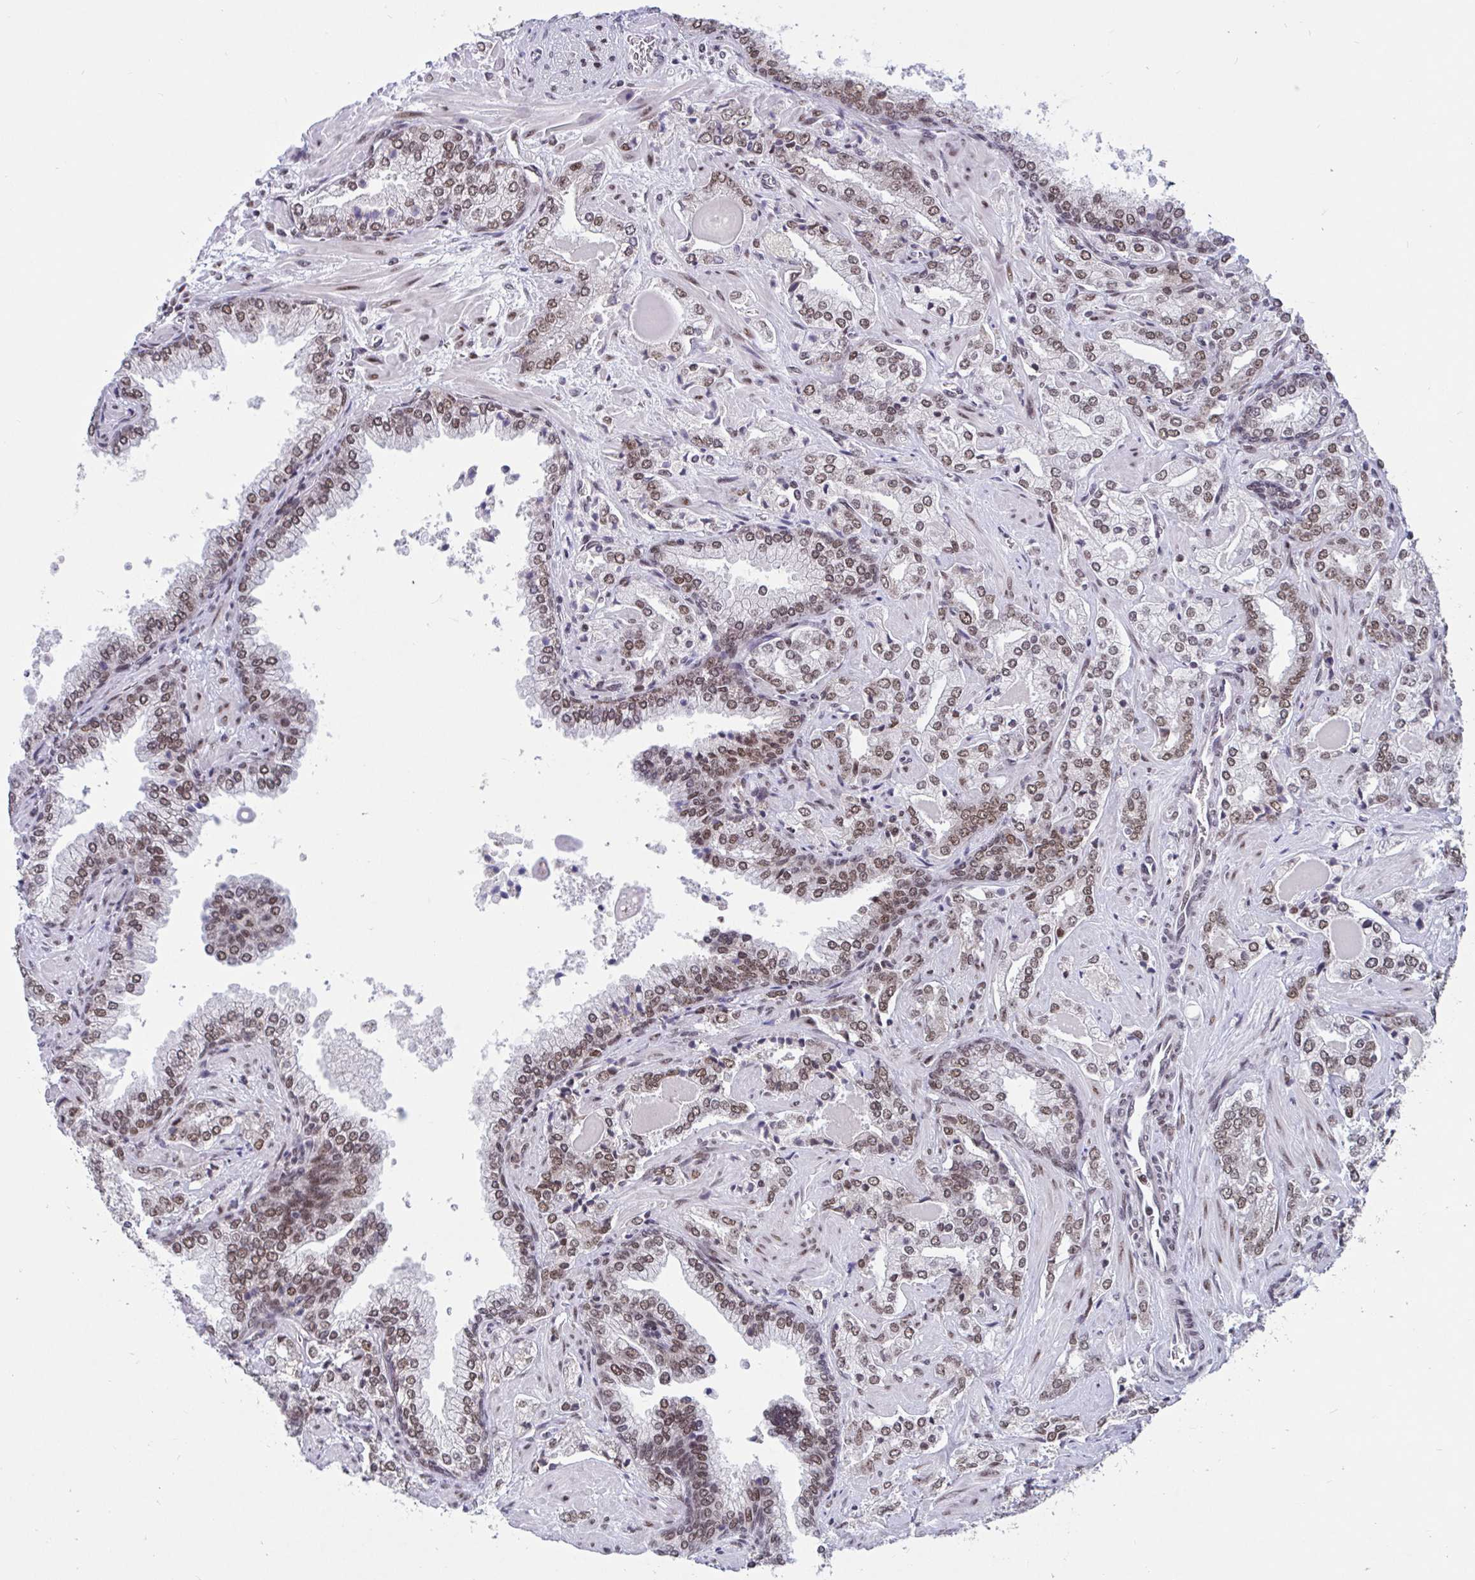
{"staining": {"intensity": "moderate", "quantity": ">75%", "location": "nuclear"}, "tissue": "prostate cancer", "cell_type": "Tumor cells", "image_type": "cancer", "snomed": [{"axis": "morphology", "description": "Adenocarcinoma, High grade"}, {"axis": "topography", "description": "Prostate"}], "caption": "Tumor cells display medium levels of moderate nuclear positivity in approximately >75% of cells in human high-grade adenocarcinoma (prostate).", "gene": "PHF10", "patient": {"sex": "male", "age": 60}}